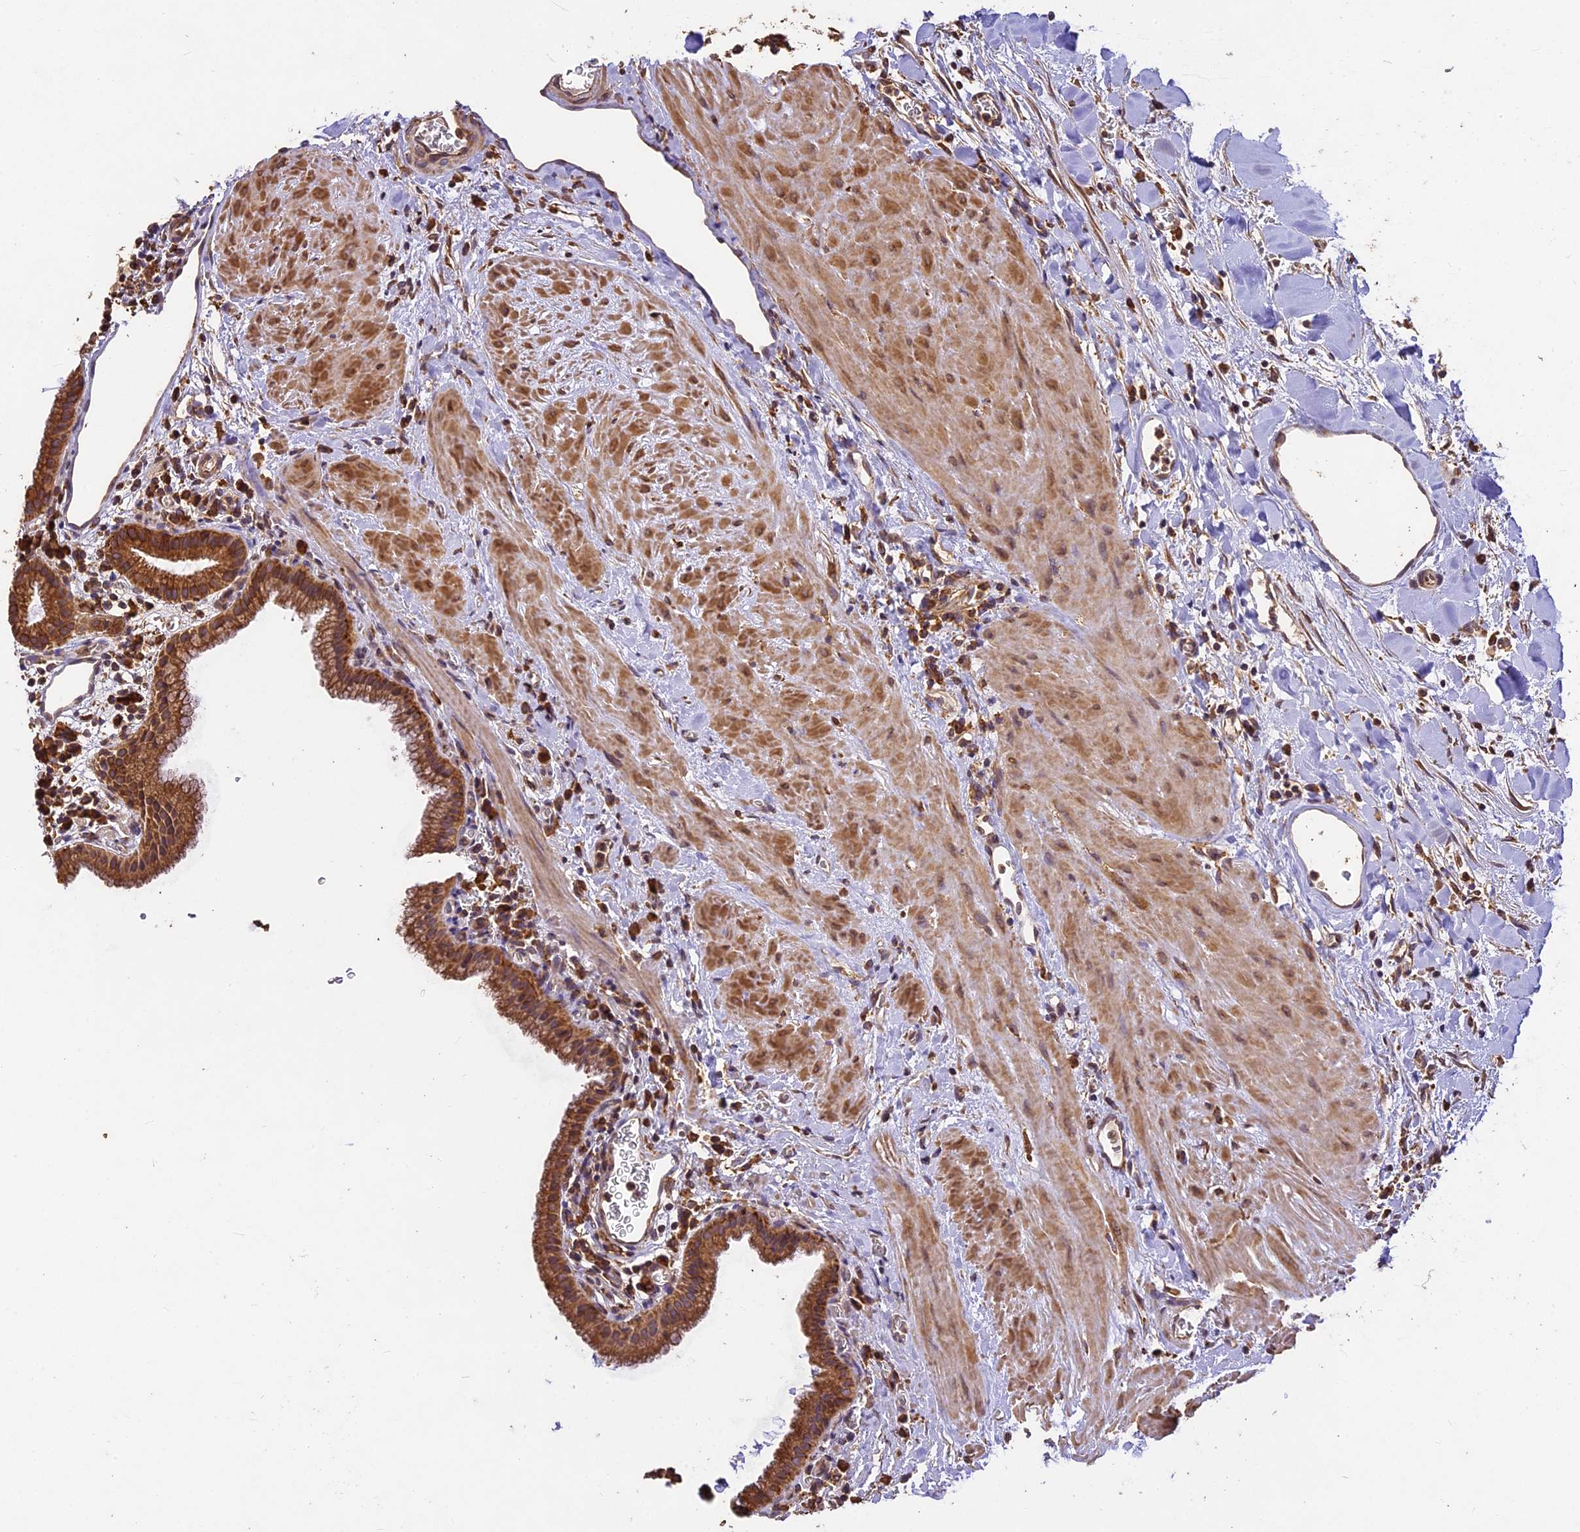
{"staining": {"intensity": "moderate", "quantity": ">75%", "location": "cytoplasmic/membranous"}, "tissue": "gallbladder", "cell_type": "Glandular cells", "image_type": "normal", "snomed": [{"axis": "morphology", "description": "Normal tissue, NOS"}, {"axis": "topography", "description": "Gallbladder"}], "caption": "A brown stain highlights moderate cytoplasmic/membranous expression of a protein in glandular cells of benign human gallbladder.", "gene": "BRAP", "patient": {"sex": "male", "age": 78}}